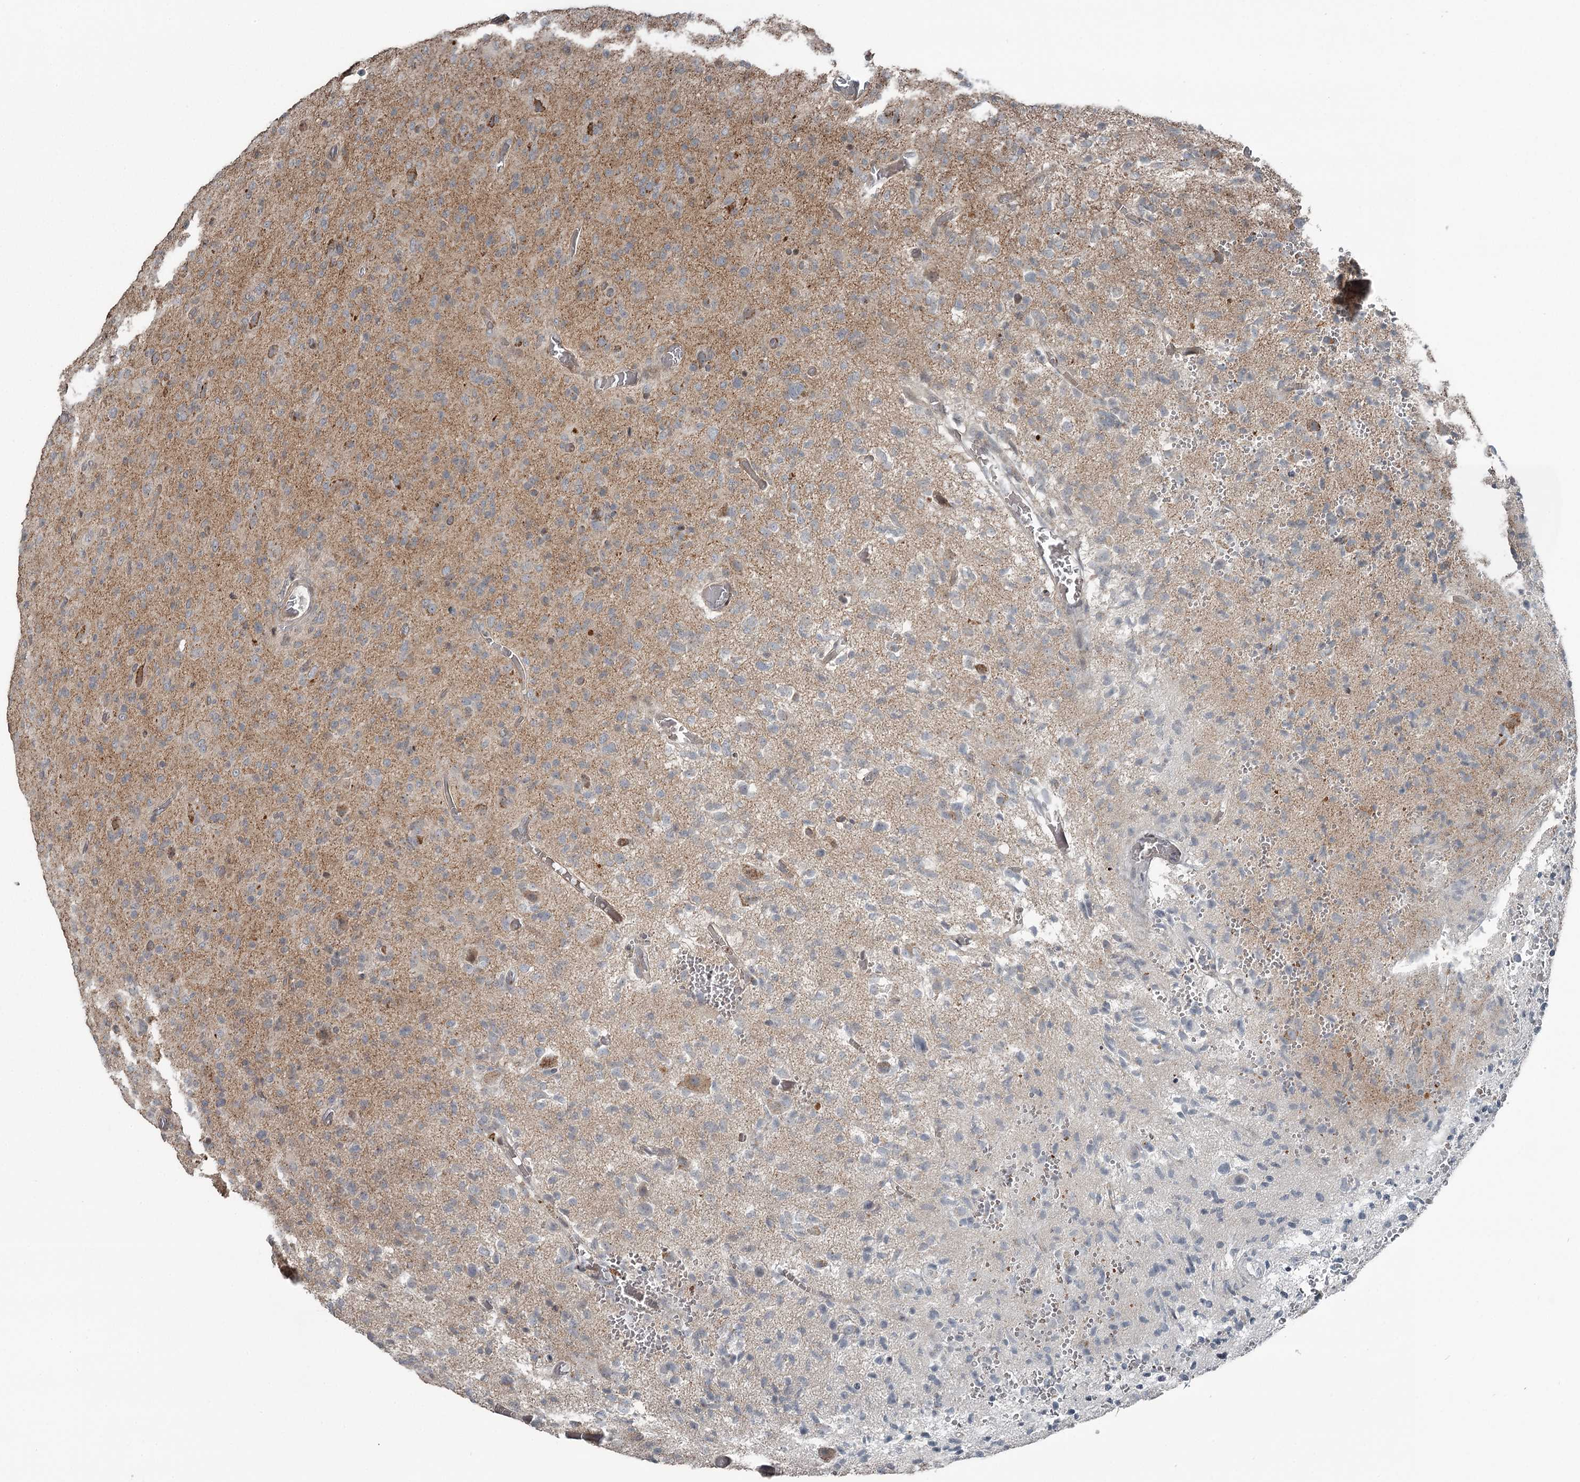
{"staining": {"intensity": "weak", "quantity": "<25%", "location": "cytoplasmic/membranous"}, "tissue": "glioma", "cell_type": "Tumor cells", "image_type": "cancer", "snomed": [{"axis": "morphology", "description": "Glioma, malignant, High grade"}, {"axis": "topography", "description": "Brain"}], "caption": "A high-resolution image shows IHC staining of glioma, which shows no significant positivity in tumor cells.", "gene": "RASSF8", "patient": {"sex": "female", "age": 57}}